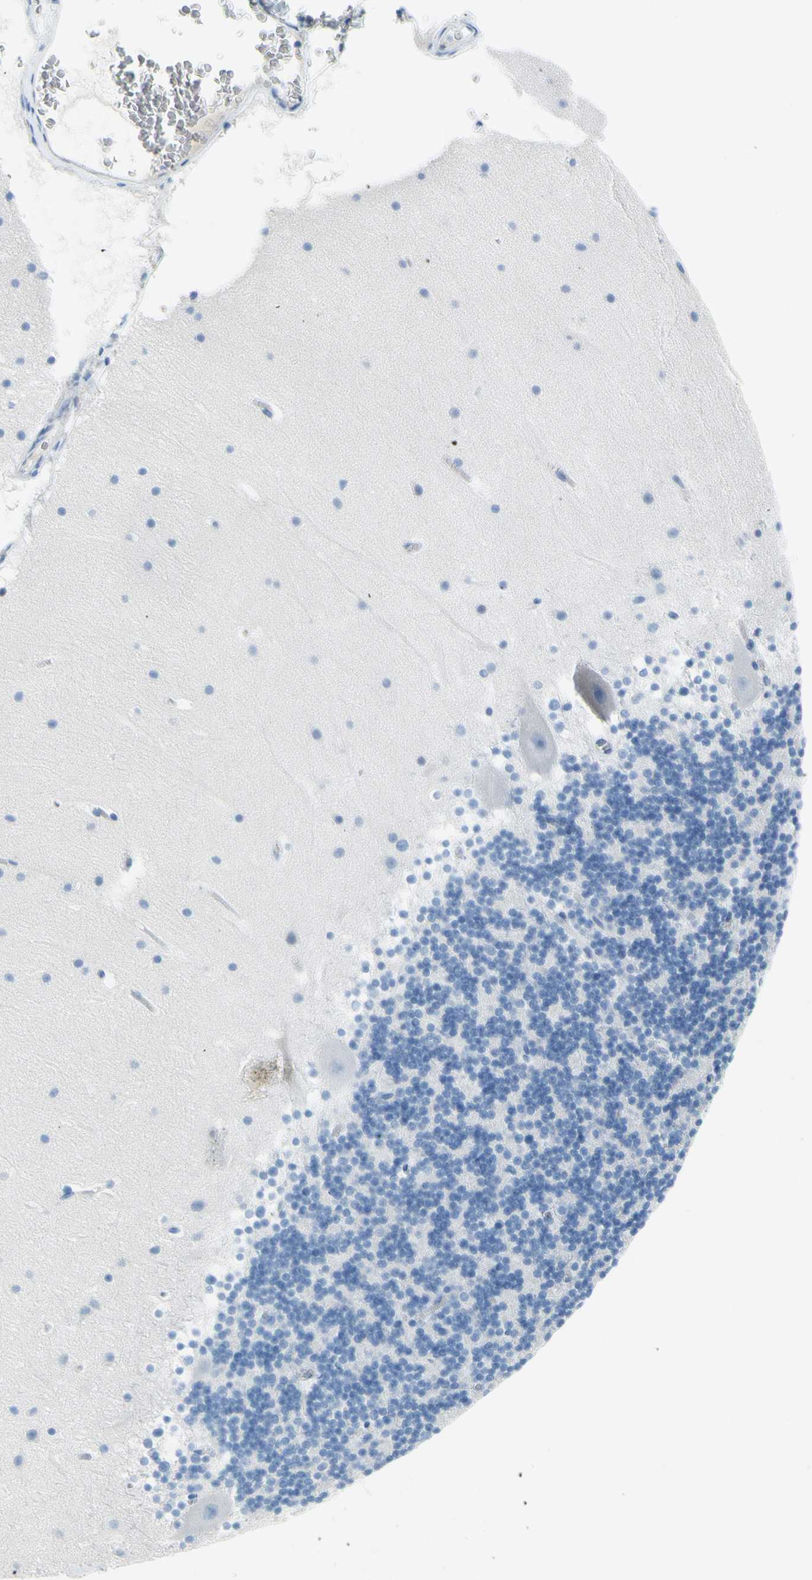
{"staining": {"intensity": "negative", "quantity": "none", "location": "none"}, "tissue": "cerebellum", "cell_type": "Cells in granular layer", "image_type": "normal", "snomed": [{"axis": "morphology", "description": "Normal tissue, NOS"}, {"axis": "topography", "description": "Cerebellum"}], "caption": "Immunohistochemistry (IHC) histopathology image of unremarkable cerebellum: cerebellum stained with DAB (3,3'-diaminobenzidine) exhibits no significant protein staining in cells in granular layer.", "gene": "DCT", "patient": {"sex": "female", "age": 19}}